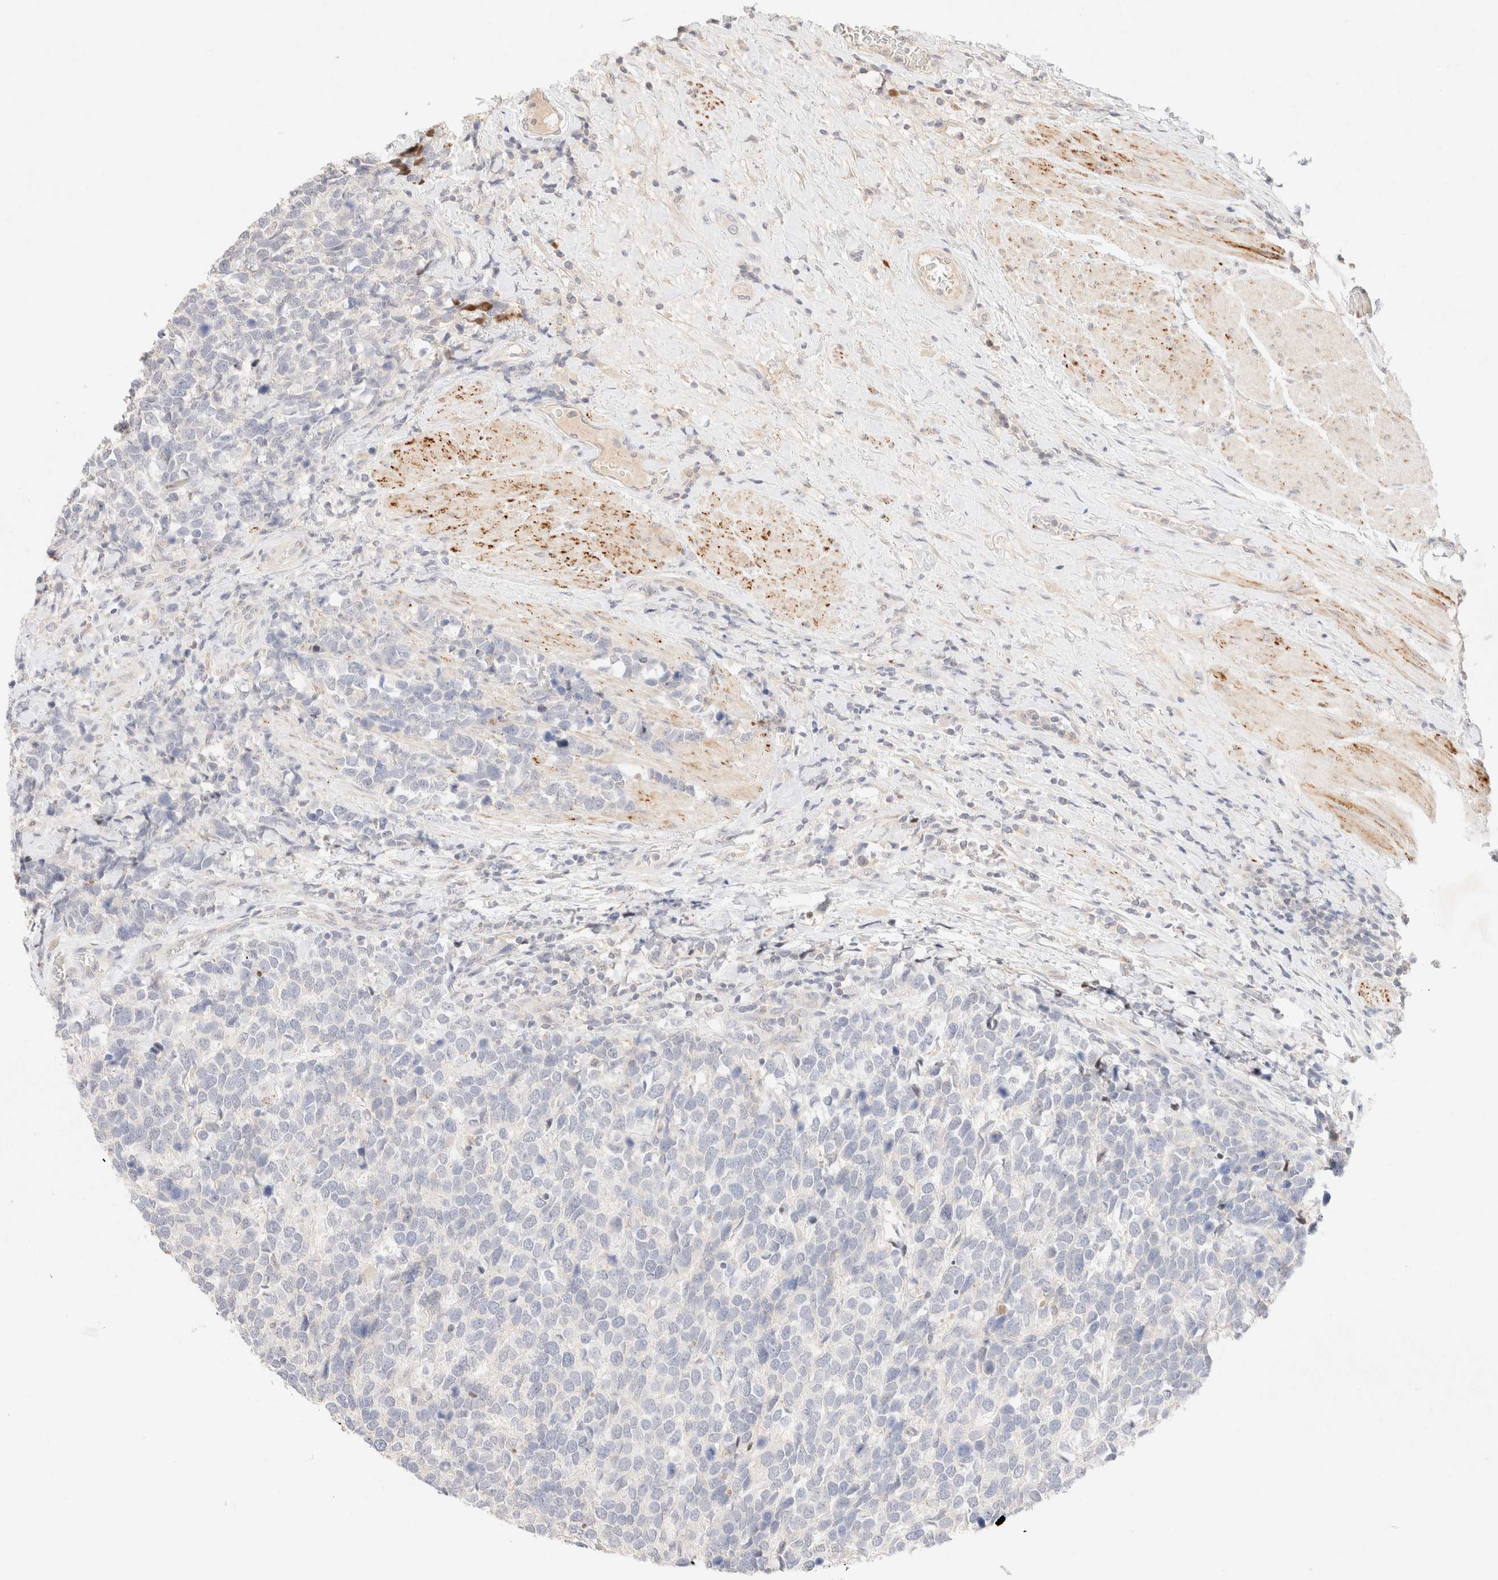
{"staining": {"intensity": "negative", "quantity": "none", "location": "none"}, "tissue": "urothelial cancer", "cell_type": "Tumor cells", "image_type": "cancer", "snomed": [{"axis": "morphology", "description": "Urothelial carcinoma, High grade"}, {"axis": "topography", "description": "Urinary bladder"}], "caption": "The photomicrograph demonstrates no staining of tumor cells in urothelial carcinoma (high-grade).", "gene": "SNTB1", "patient": {"sex": "female", "age": 82}}